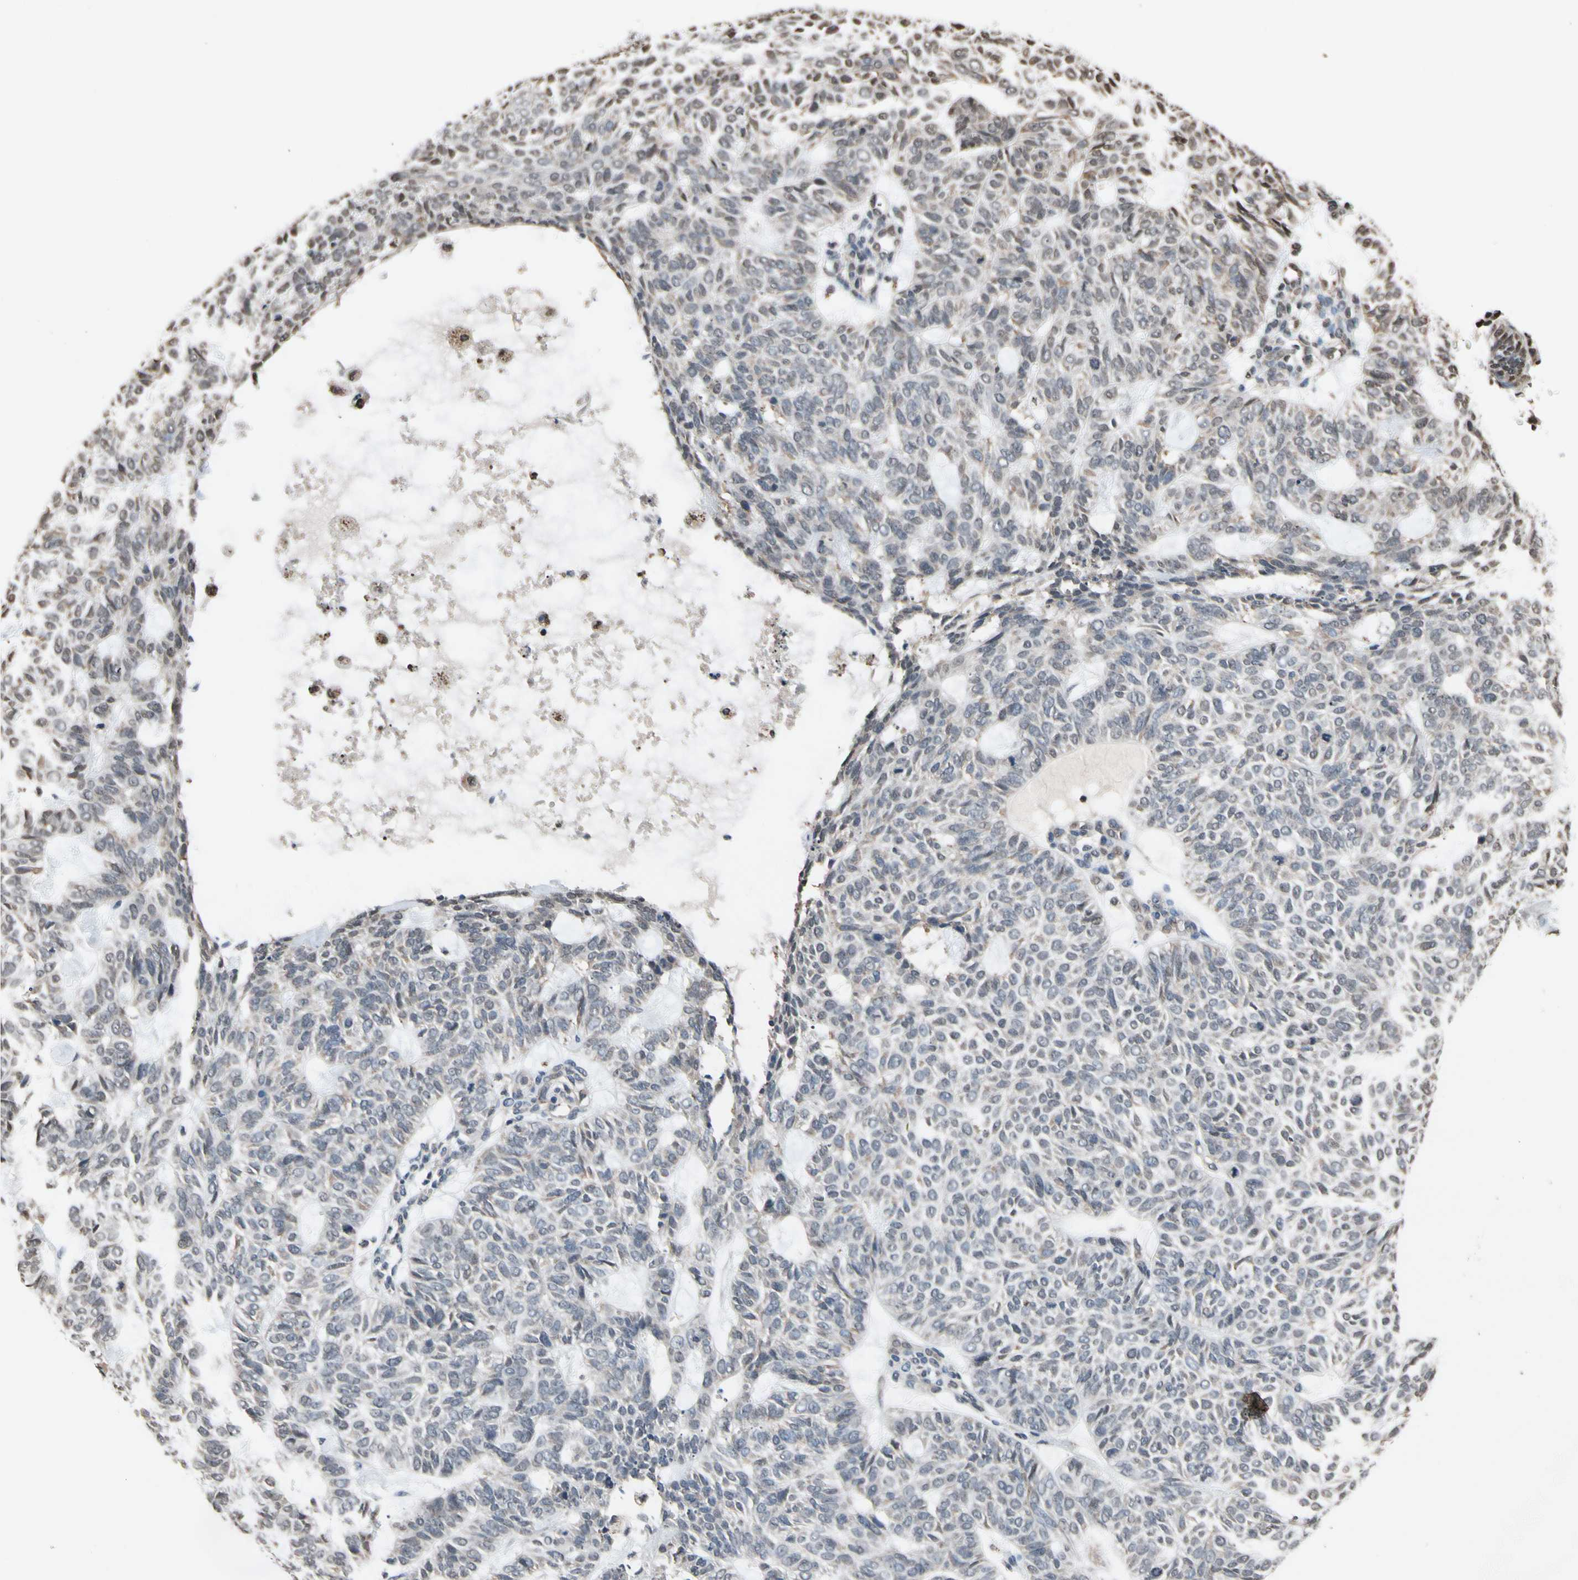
{"staining": {"intensity": "negative", "quantity": "none", "location": "none"}, "tissue": "skin cancer", "cell_type": "Tumor cells", "image_type": "cancer", "snomed": [{"axis": "morphology", "description": "Basal cell carcinoma"}, {"axis": "topography", "description": "Skin"}], "caption": "This is an immunohistochemistry micrograph of human skin basal cell carcinoma. There is no positivity in tumor cells.", "gene": "HIPK2", "patient": {"sex": "male", "age": 87}}